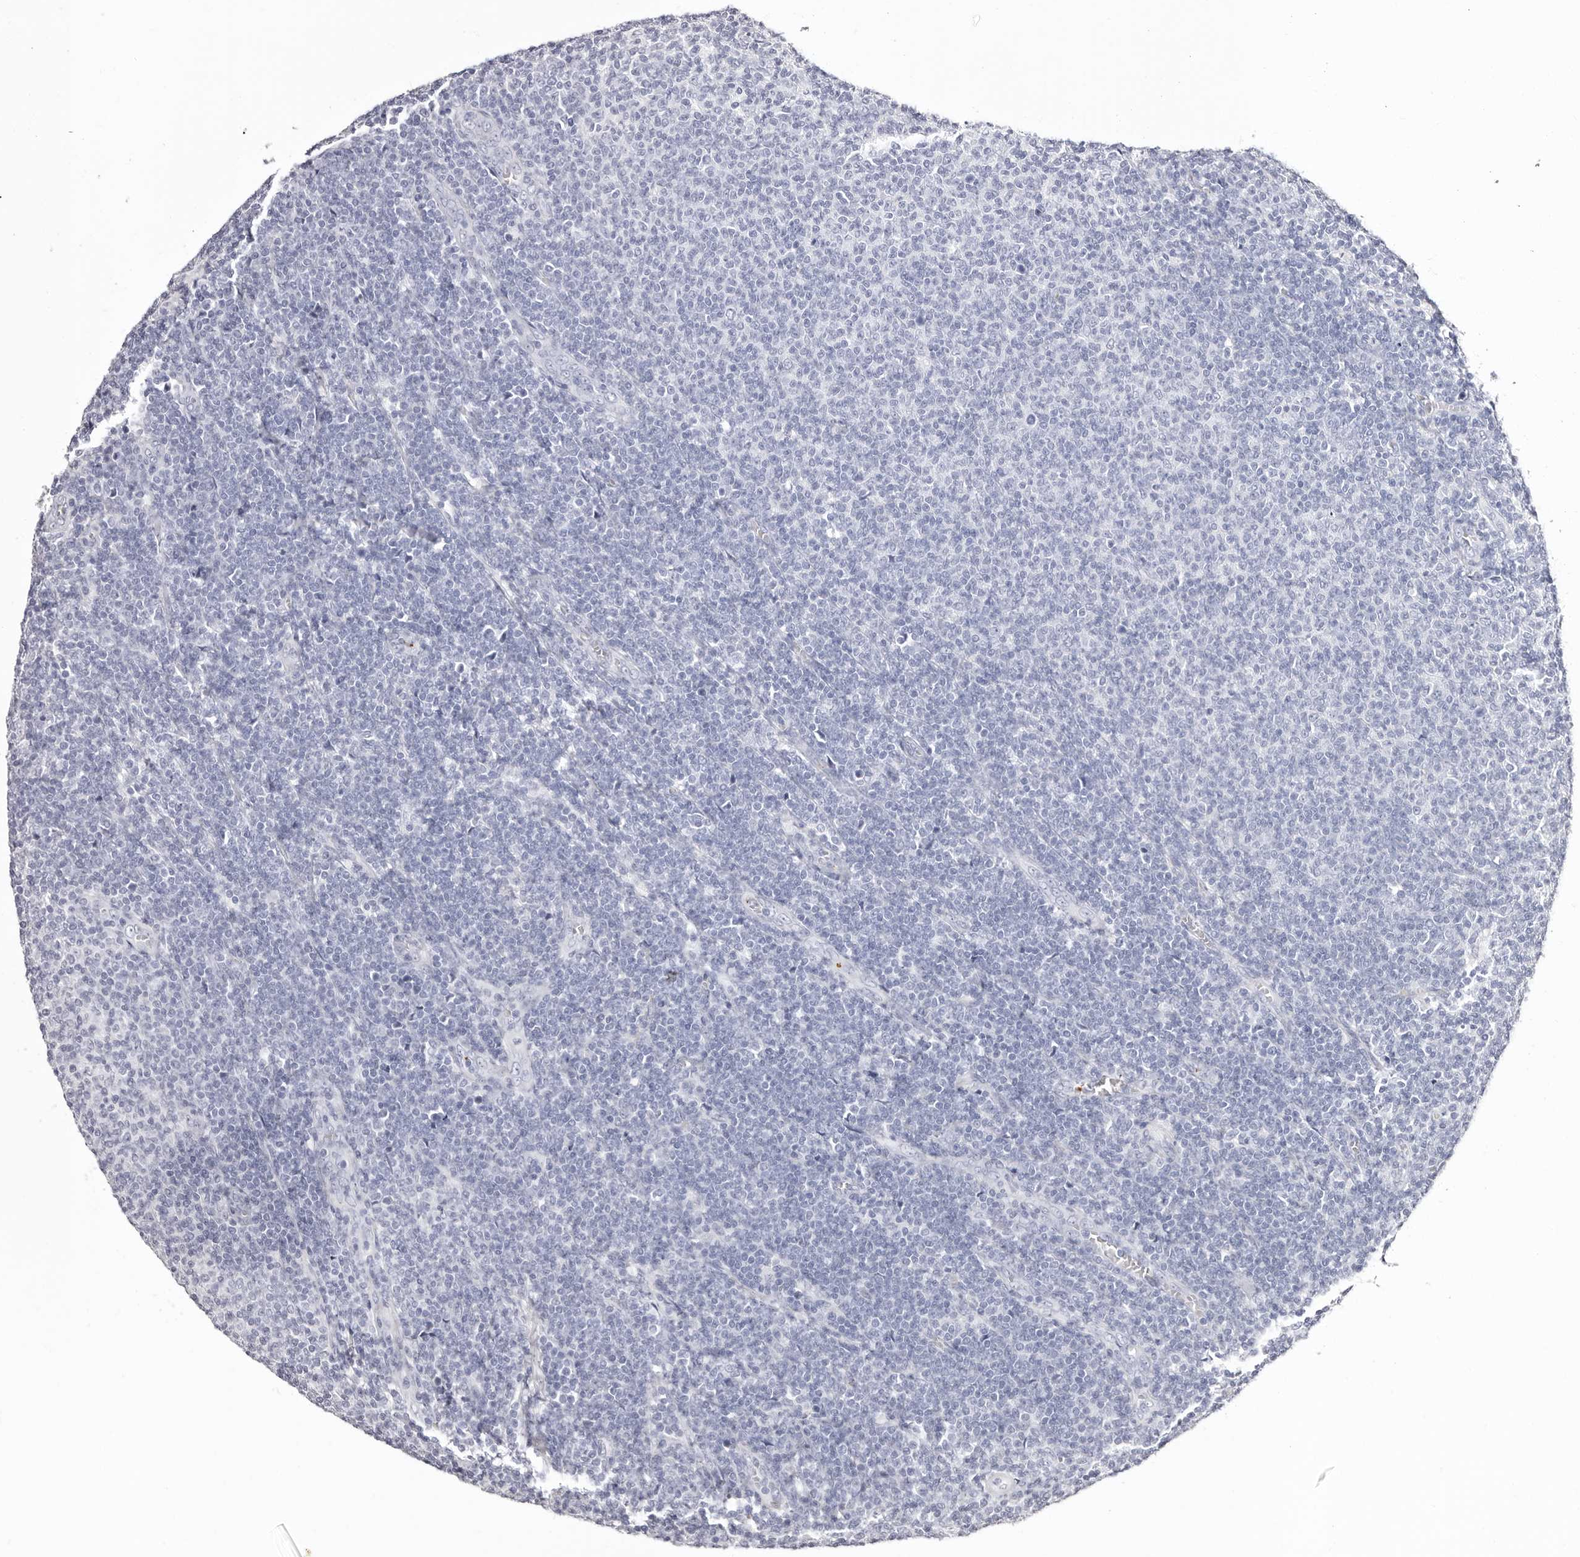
{"staining": {"intensity": "negative", "quantity": "none", "location": "none"}, "tissue": "lymphoma", "cell_type": "Tumor cells", "image_type": "cancer", "snomed": [{"axis": "morphology", "description": "Malignant lymphoma, non-Hodgkin's type, Low grade"}, {"axis": "topography", "description": "Lymph node"}], "caption": "High power microscopy micrograph of an immunohistochemistry micrograph of lymphoma, revealing no significant positivity in tumor cells.", "gene": "PF4", "patient": {"sex": "male", "age": 66}}